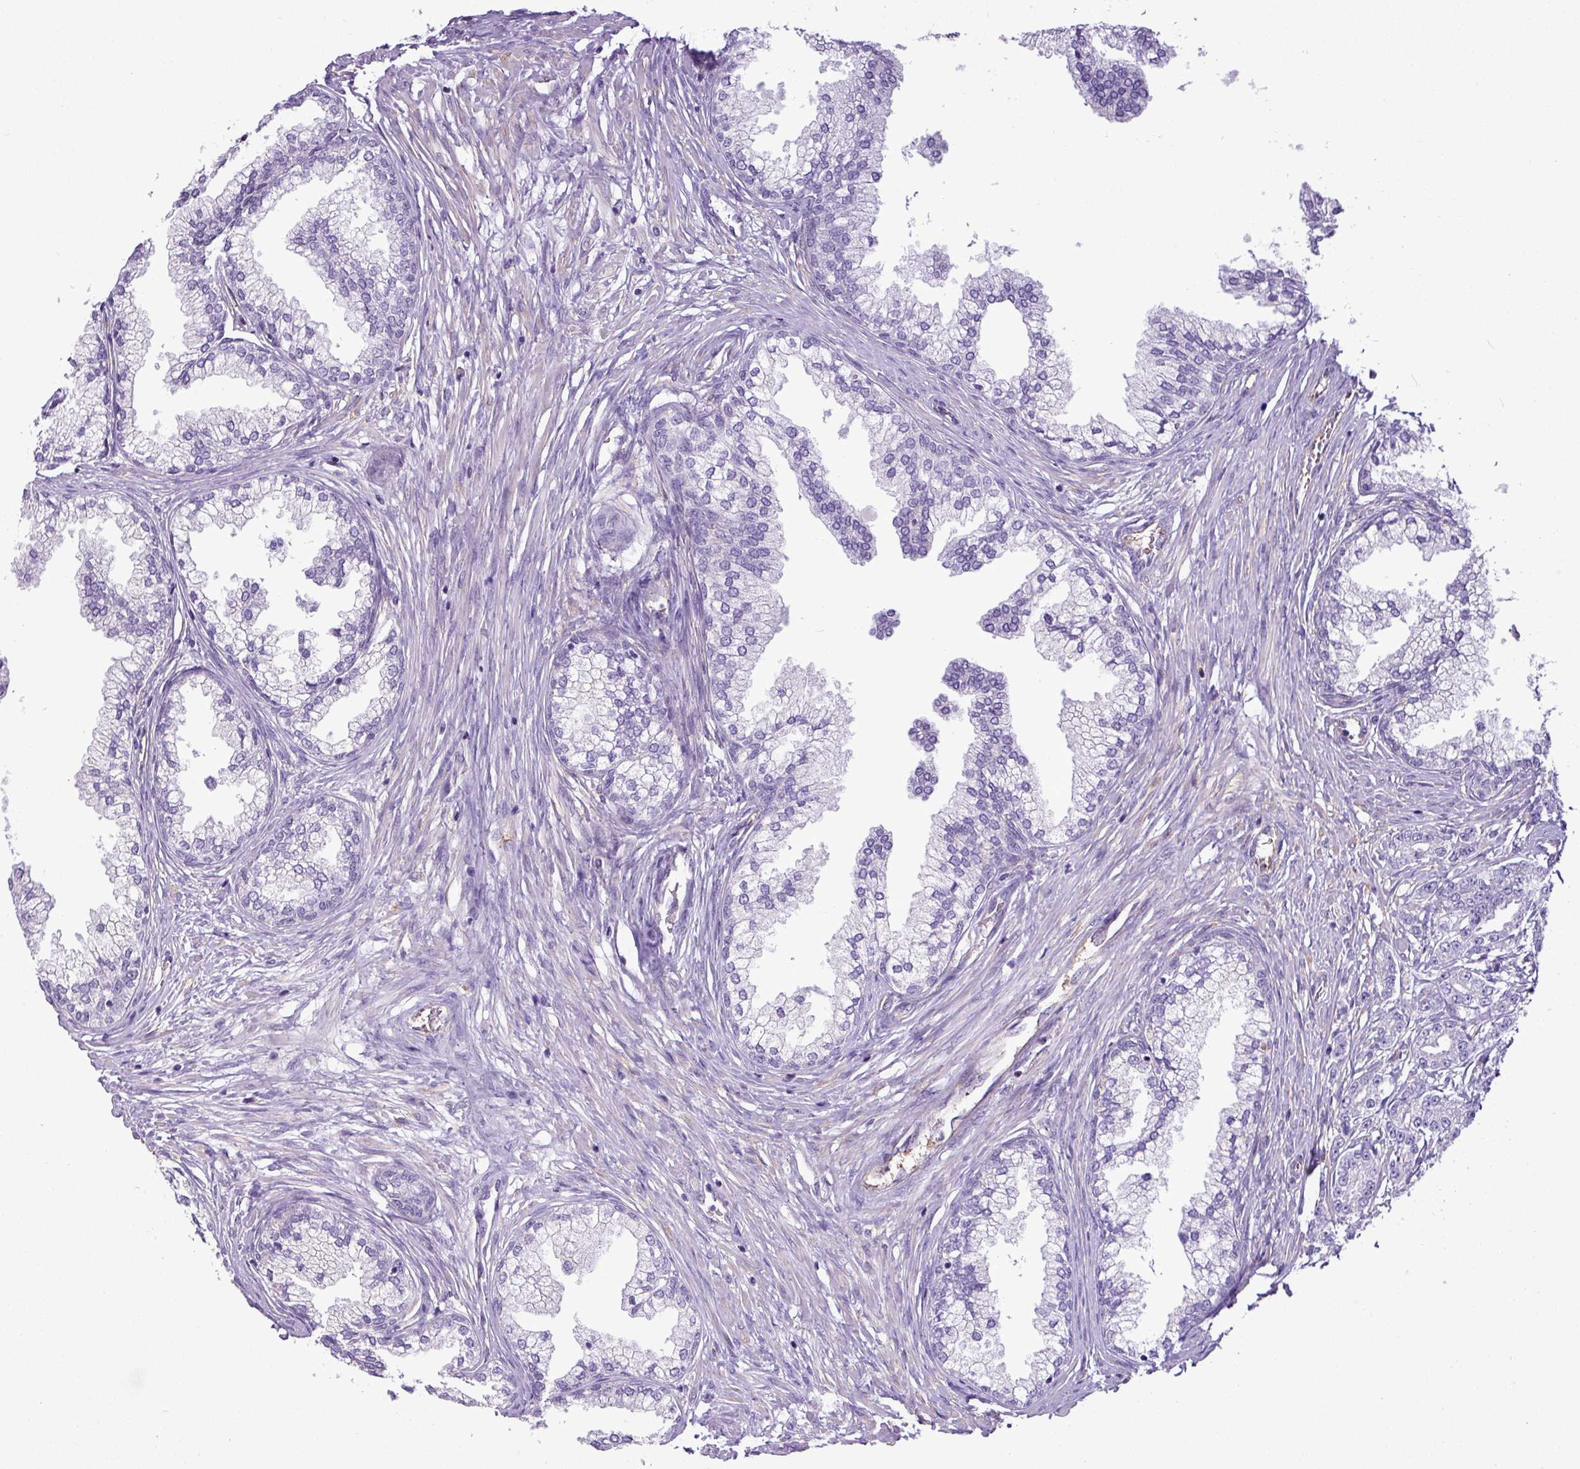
{"staining": {"intensity": "negative", "quantity": "none", "location": "none"}, "tissue": "prostate cancer", "cell_type": "Tumor cells", "image_type": "cancer", "snomed": [{"axis": "morphology", "description": "Adenocarcinoma, High grade"}, {"axis": "topography", "description": "Prostate"}], "caption": "High magnification brightfield microscopy of prostate adenocarcinoma (high-grade) stained with DAB (brown) and counterstained with hematoxylin (blue): tumor cells show no significant positivity.", "gene": "XNDC1N", "patient": {"sex": "male", "age": 69}}